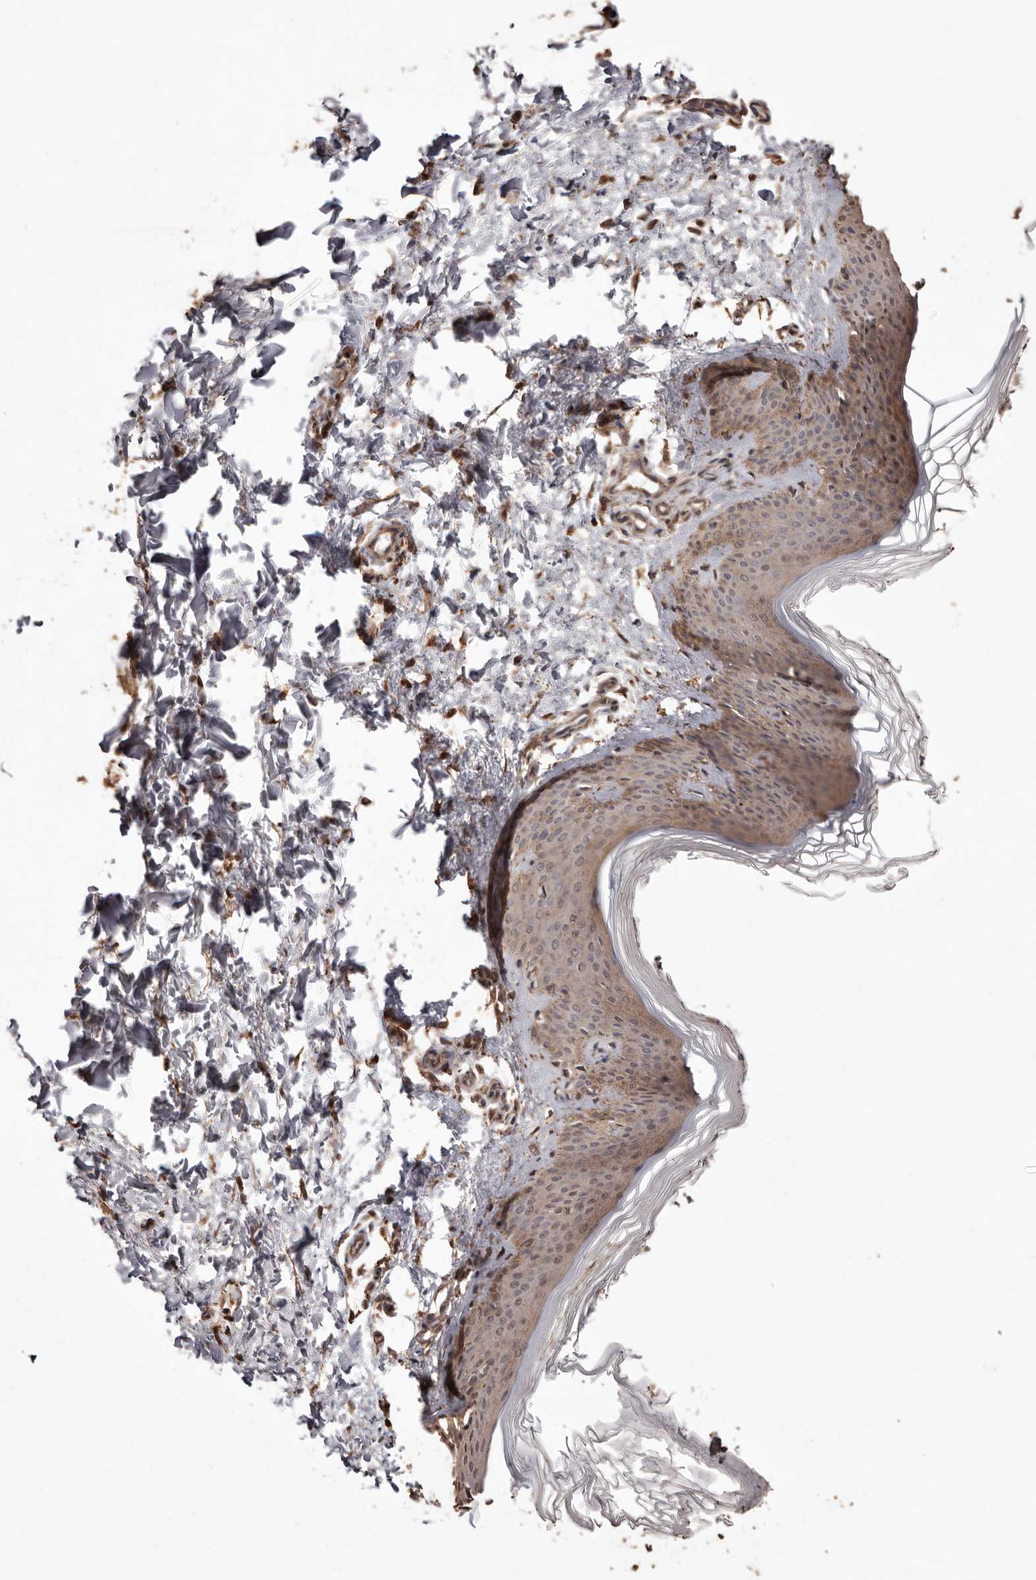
{"staining": {"intensity": "moderate", "quantity": ">75%", "location": "cytoplasmic/membranous"}, "tissue": "skin", "cell_type": "Fibroblasts", "image_type": "normal", "snomed": [{"axis": "morphology", "description": "Normal tissue, NOS"}, {"axis": "topography", "description": "Skin"}], "caption": "Skin was stained to show a protein in brown. There is medium levels of moderate cytoplasmic/membranous positivity in about >75% of fibroblasts. The protein is stained brown, and the nuclei are stained in blue (DAB IHC with brightfield microscopy, high magnification).", "gene": "RWDD1", "patient": {"sex": "female", "age": 27}}